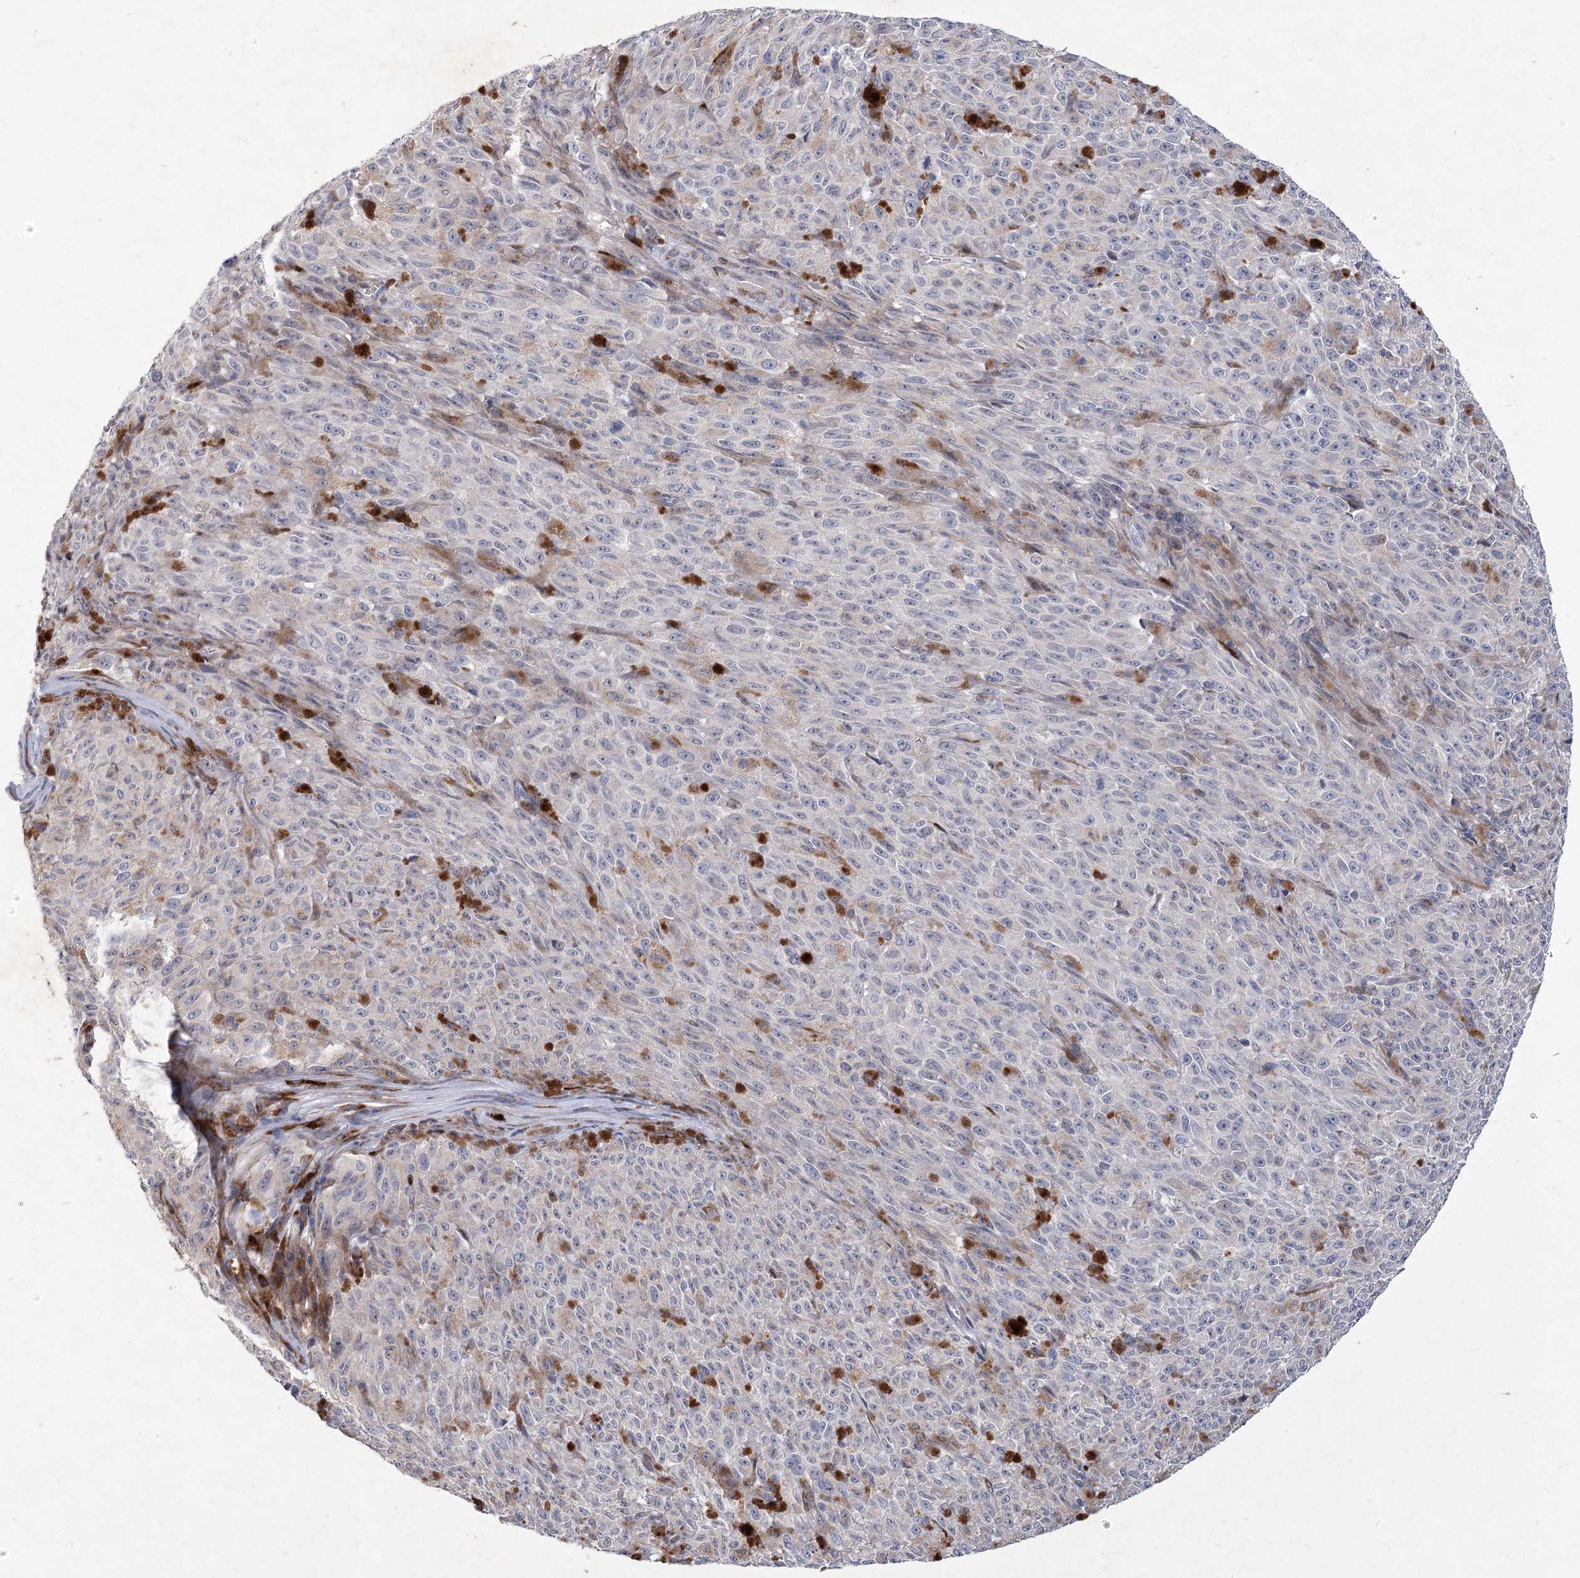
{"staining": {"intensity": "weak", "quantity": "<25%", "location": "cytoplasmic/membranous"}, "tissue": "melanoma", "cell_type": "Tumor cells", "image_type": "cancer", "snomed": [{"axis": "morphology", "description": "Malignant melanoma, NOS"}, {"axis": "topography", "description": "Skin"}], "caption": "This is an immunohistochemistry micrograph of malignant melanoma. There is no positivity in tumor cells.", "gene": "GCNT4", "patient": {"sex": "female", "age": 82}}